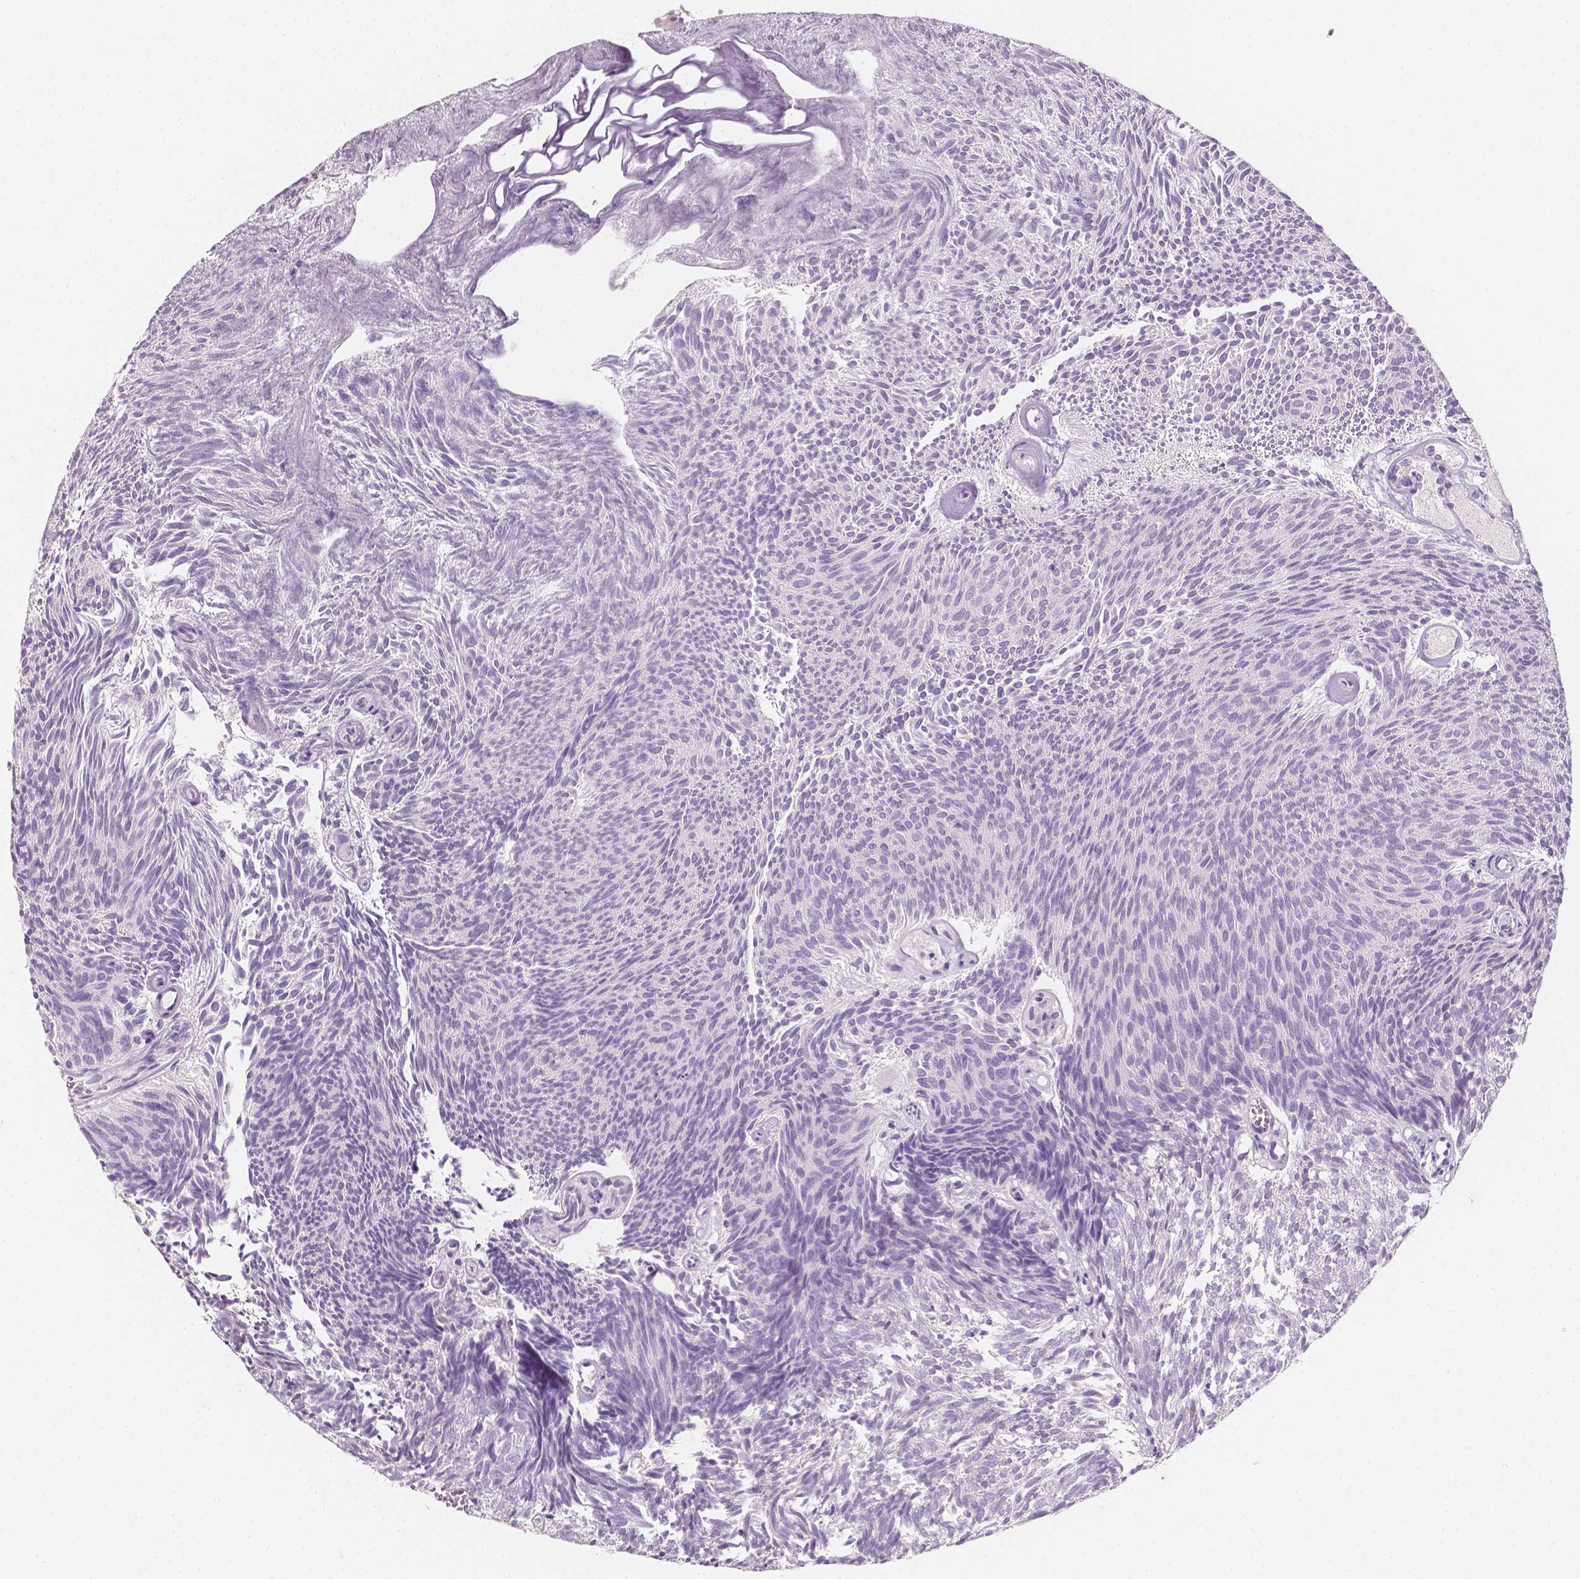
{"staining": {"intensity": "negative", "quantity": "none", "location": "none"}, "tissue": "urothelial cancer", "cell_type": "Tumor cells", "image_type": "cancer", "snomed": [{"axis": "morphology", "description": "Urothelial carcinoma, Low grade"}, {"axis": "topography", "description": "Urinary bladder"}], "caption": "Immunohistochemistry micrograph of neoplastic tissue: human urothelial carcinoma (low-grade) stained with DAB demonstrates no significant protein staining in tumor cells. (Immunohistochemistry, brightfield microscopy, high magnification).", "gene": "TAL1", "patient": {"sex": "male", "age": 77}}